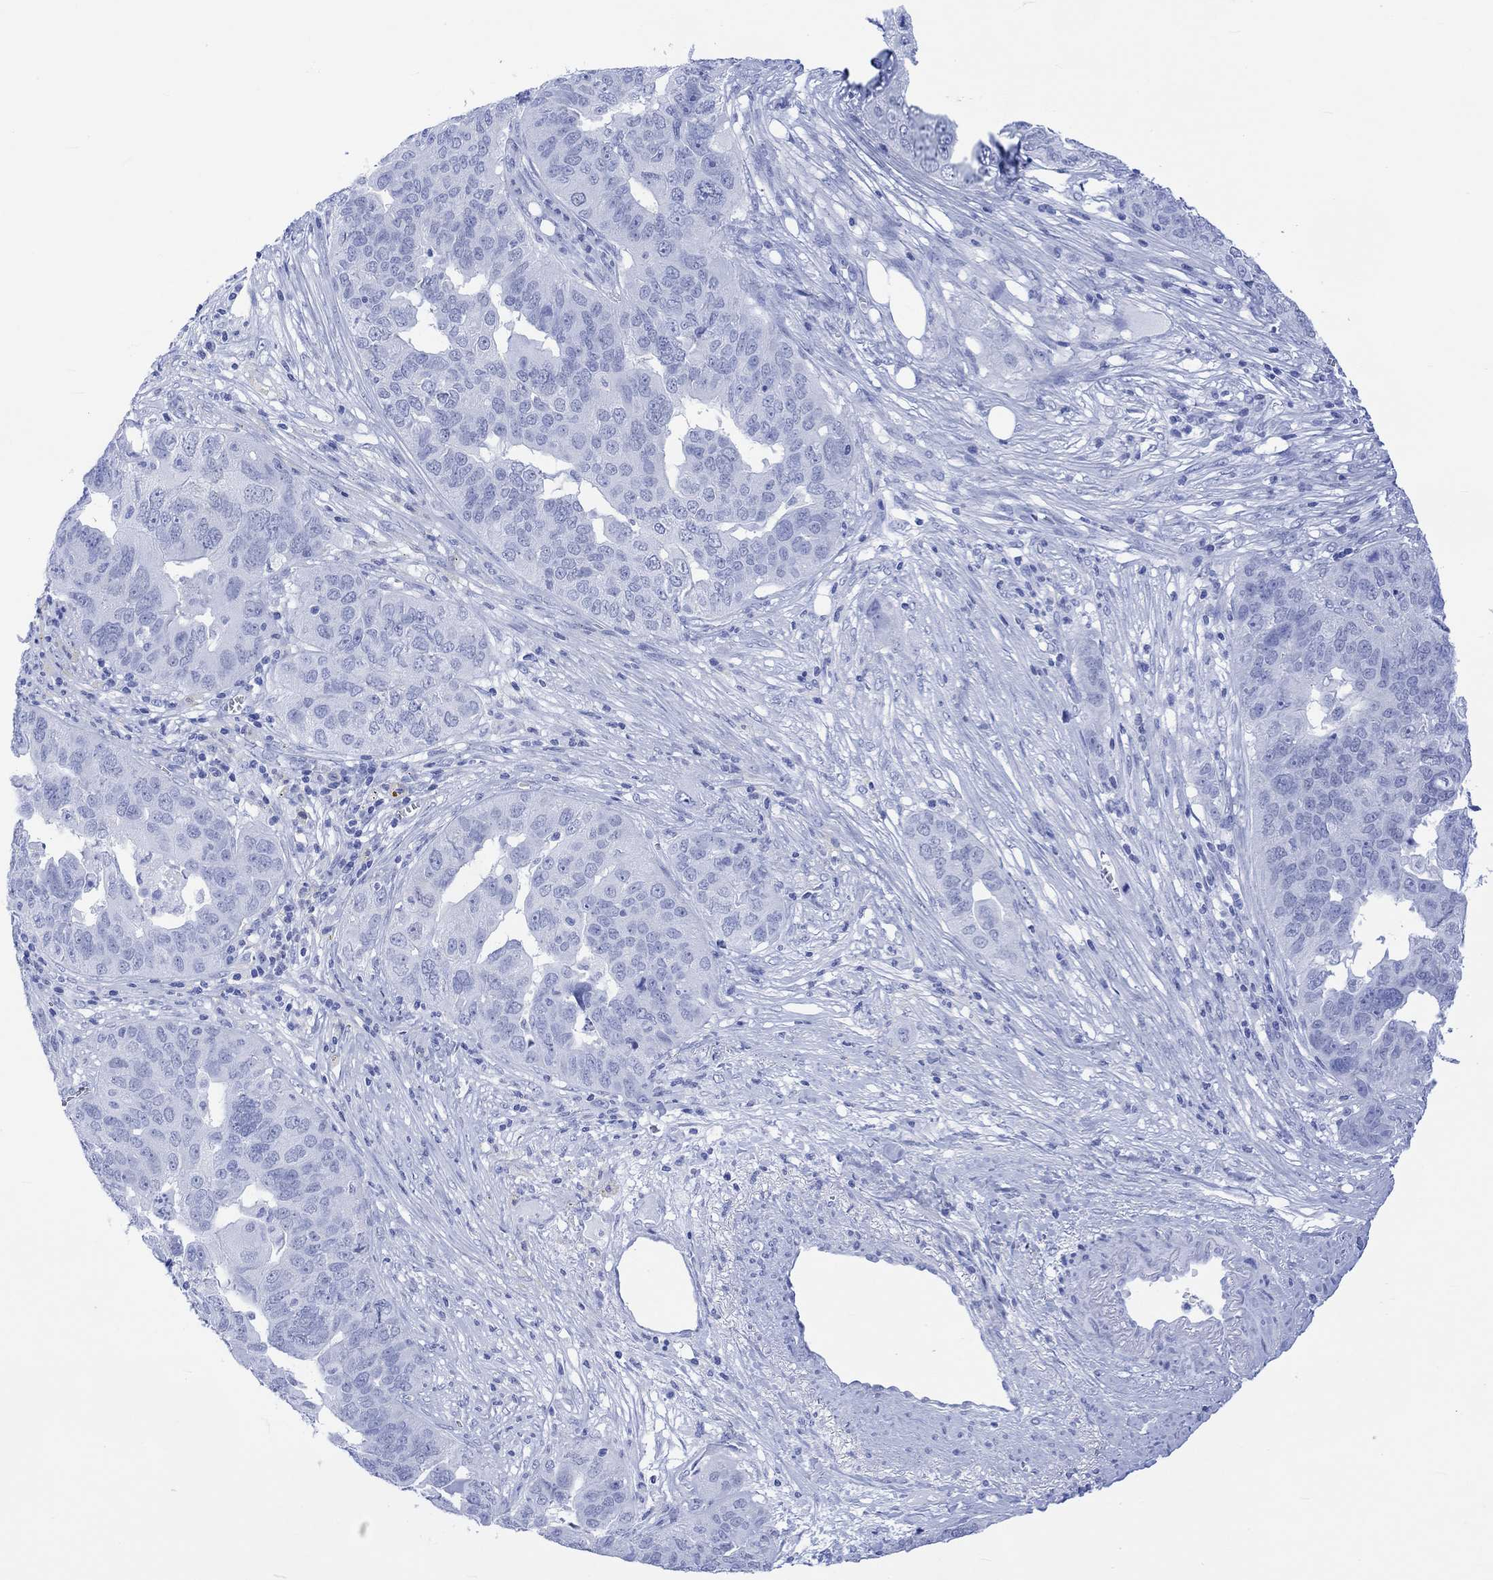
{"staining": {"intensity": "negative", "quantity": "none", "location": "none"}, "tissue": "ovarian cancer", "cell_type": "Tumor cells", "image_type": "cancer", "snomed": [{"axis": "morphology", "description": "Carcinoma, endometroid"}, {"axis": "topography", "description": "Soft tissue"}, {"axis": "topography", "description": "Ovary"}], "caption": "Tumor cells show no significant positivity in ovarian endometroid carcinoma. Brightfield microscopy of IHC stained with DAB (3,3'-diaminobenzidine) (brown) and hematoxylin (blue), captured at high magnification.", "gene": "CELF4", "patient": {"sex": "female", "age": 52}}